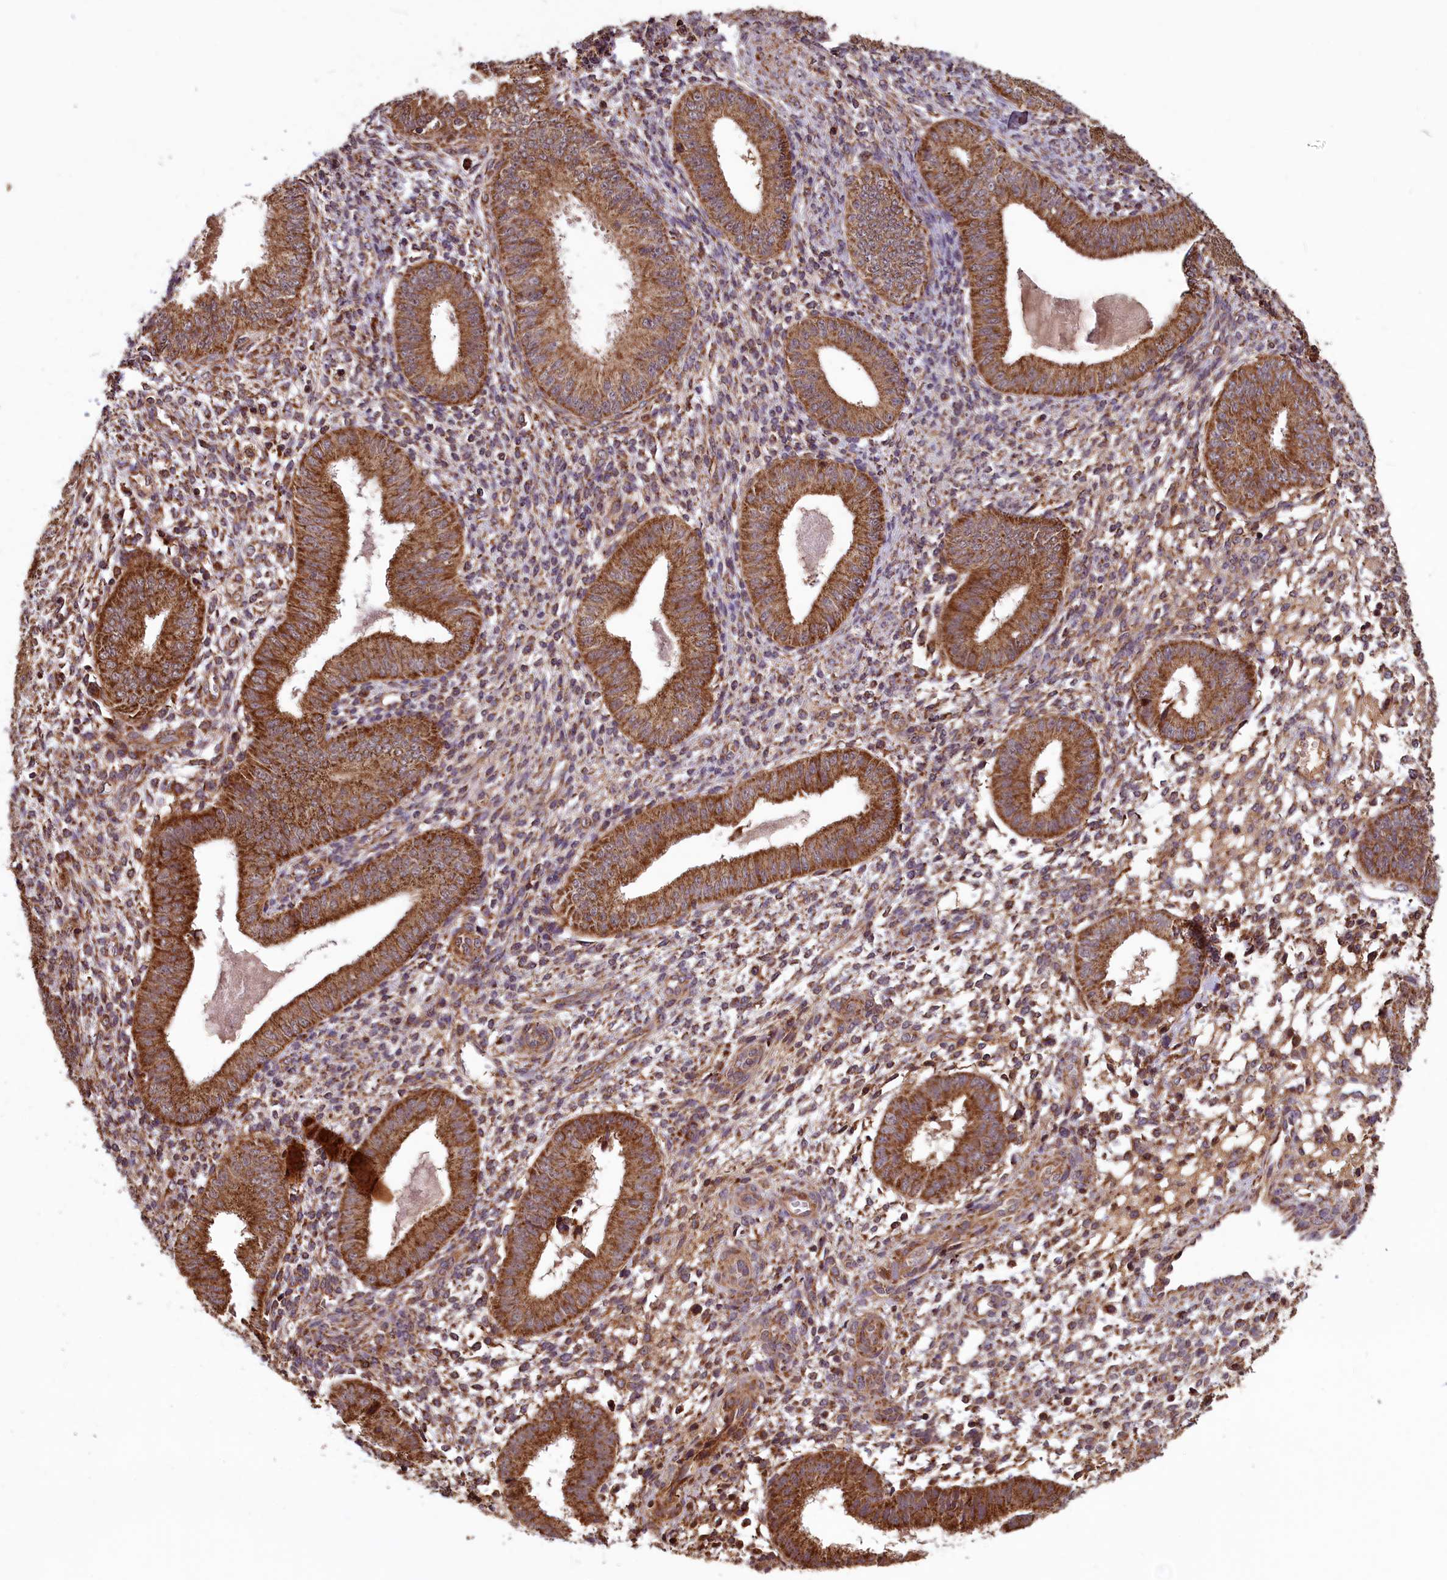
{"staining": {"intensity": "moderate", "quantity": ">75%", "location": "cytoplasmic/membranous"}, "tissue": "endometrium", "cell_type": "Cells in endometrial stroma", "image_type": "normal", "snomed": [{"axis": "morphology", "description": "Normal tissue, NOS"}, {"axis": "topography", "description": "Endometrium"}], "caption": "Cells in endometrial stroma demonstrate medium levels of moderate cytoplasmic/membranous positivity in about >75% of cells in benign endometrium.", "gene": "CCDC15", "patient": {"sex": "female", "age": 49}}